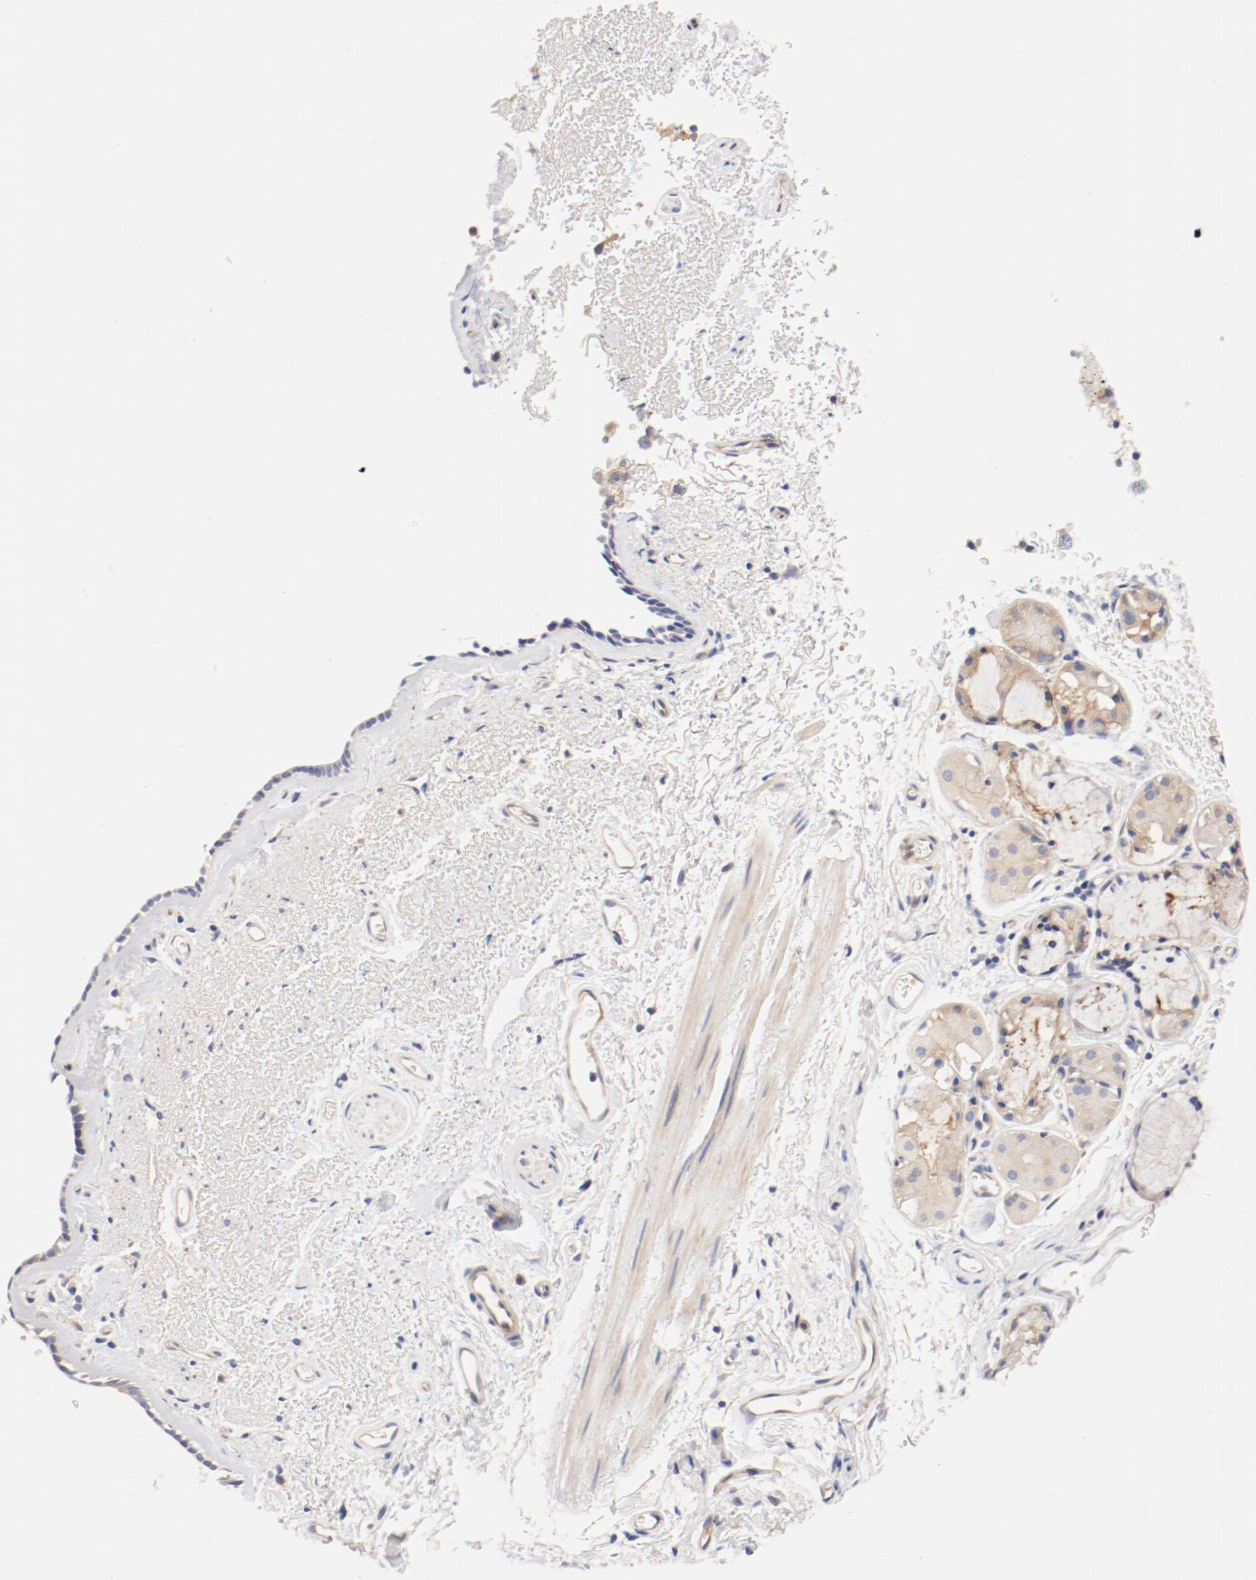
{"staining": {"intensity": "weak", "quantity": ">75%", "location": "cytoplasmic/membranous"}, "tissue": "bronchus", "cell_type": "Respiratory epithelial cells", "image_type": "normal", "snomed": [{"axis": "morphology", "description": "Normal tissue, NOS"}, {"axis": "morphology", "description": "Adenocarcinoma, NOS"}, {"axis": "topography", "description": "Bronchus"}, {"axis": "topography", "description": "Lung"}], "caption": "Bronchus stained with DAB (3,3'-diaminobenzidine) IHC demonstrates low levels of weak cytoplasmic/membranous staining in approximately >75% of respiratory epithelial cells. (DAB IHC, brown staining for protein, blue staining for nuclei).", "gene": "DYNC1H1", "patient": {"sex": "male", "age": 71}}